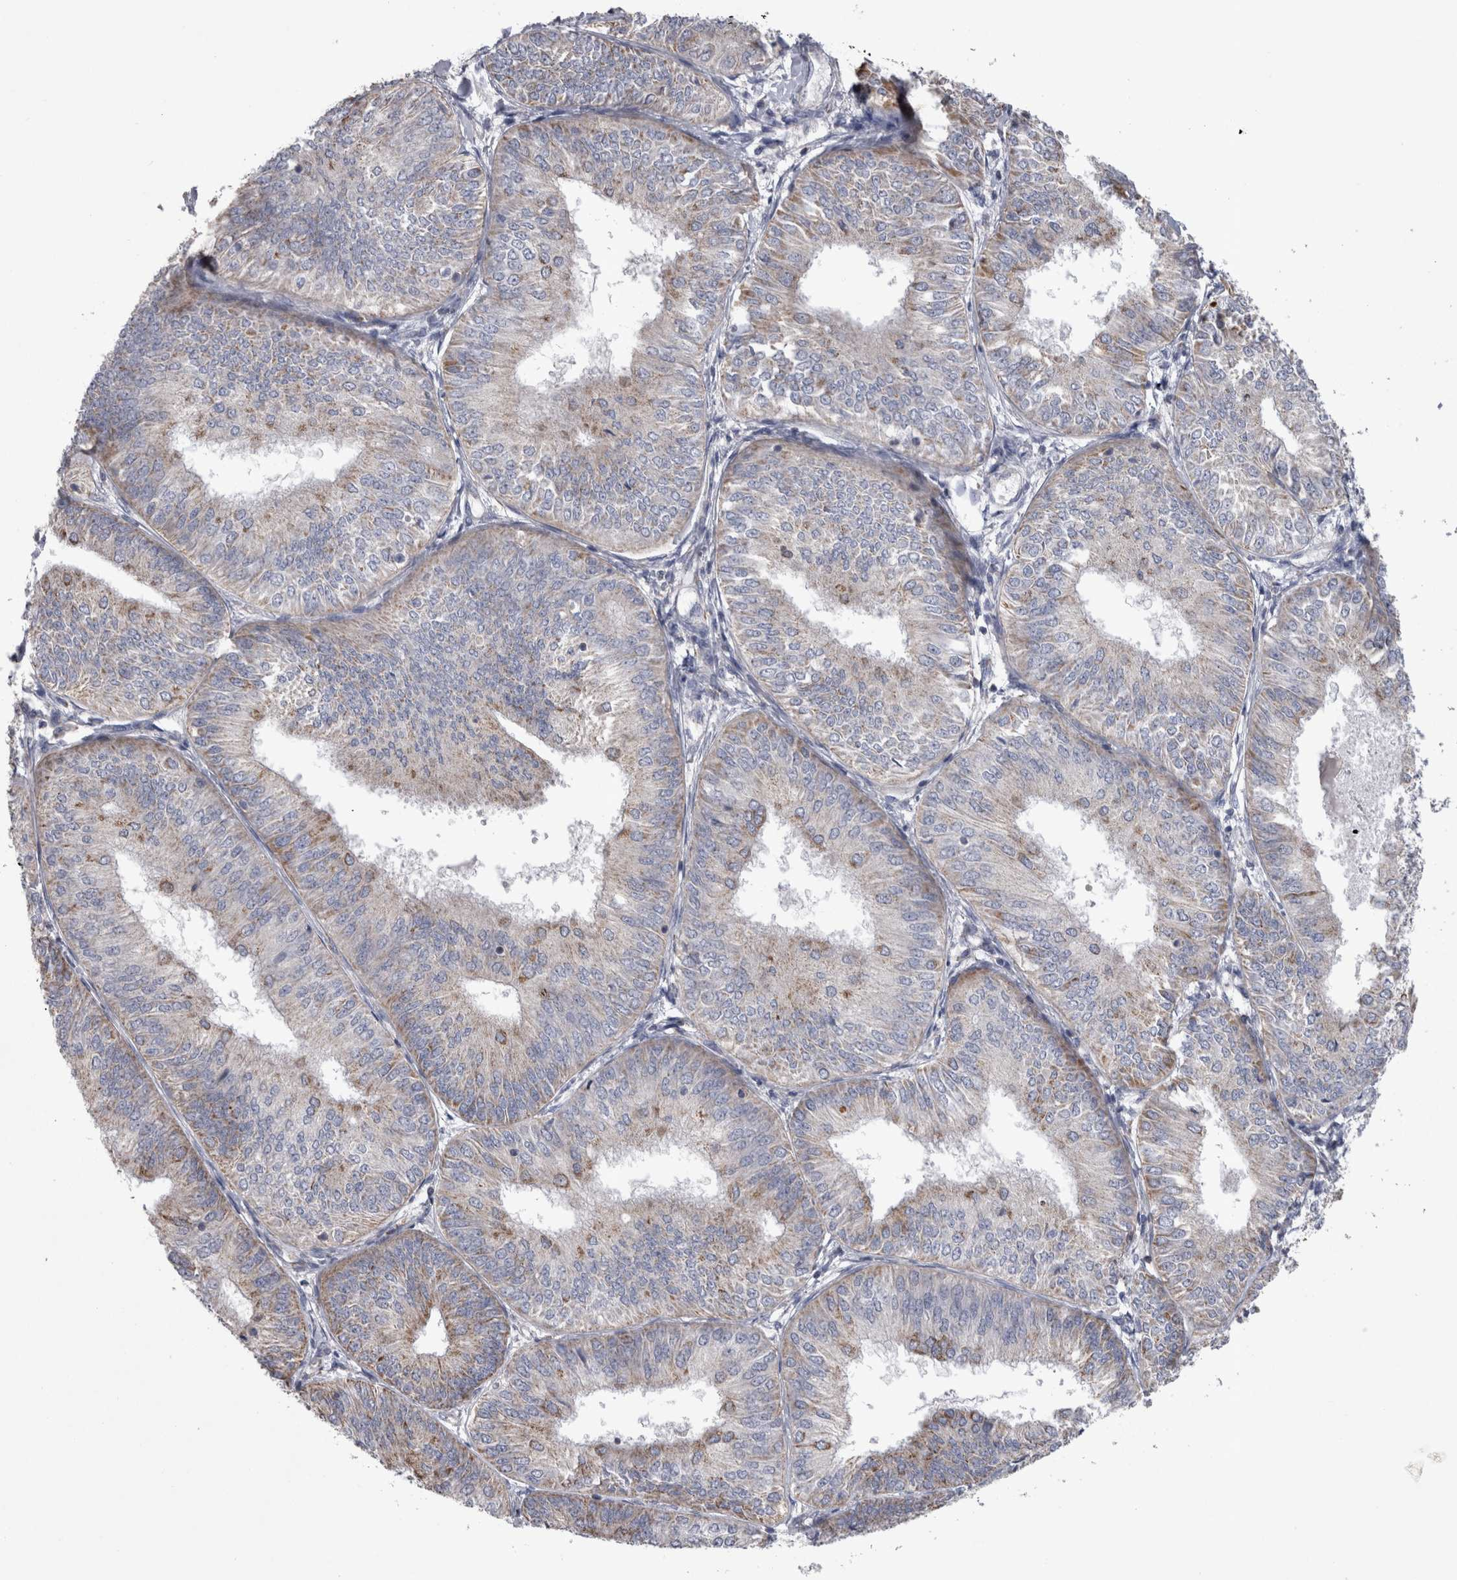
{"staining": {"intensity": "weak", "quantity": "25%-75%", "location": "cytoplasmic/membranous"}, "tissue": "endometrial cancer", "cell_type": "Tumor cells", "image_type": "cancer", "snomed": [{"axis": "morphology", "description": "Adenocarcinoma, NOS"}, {"axis": "topography", "description": "Endometrium"}], "caption": "The image displays a brown stain indicating the presence of a protein in the cytoplasmic/membranous of tumor cells in adenocarcinoma (endometrial).", "gene": "HDHD3", "patient": {"sex": "female", "age": 58}}